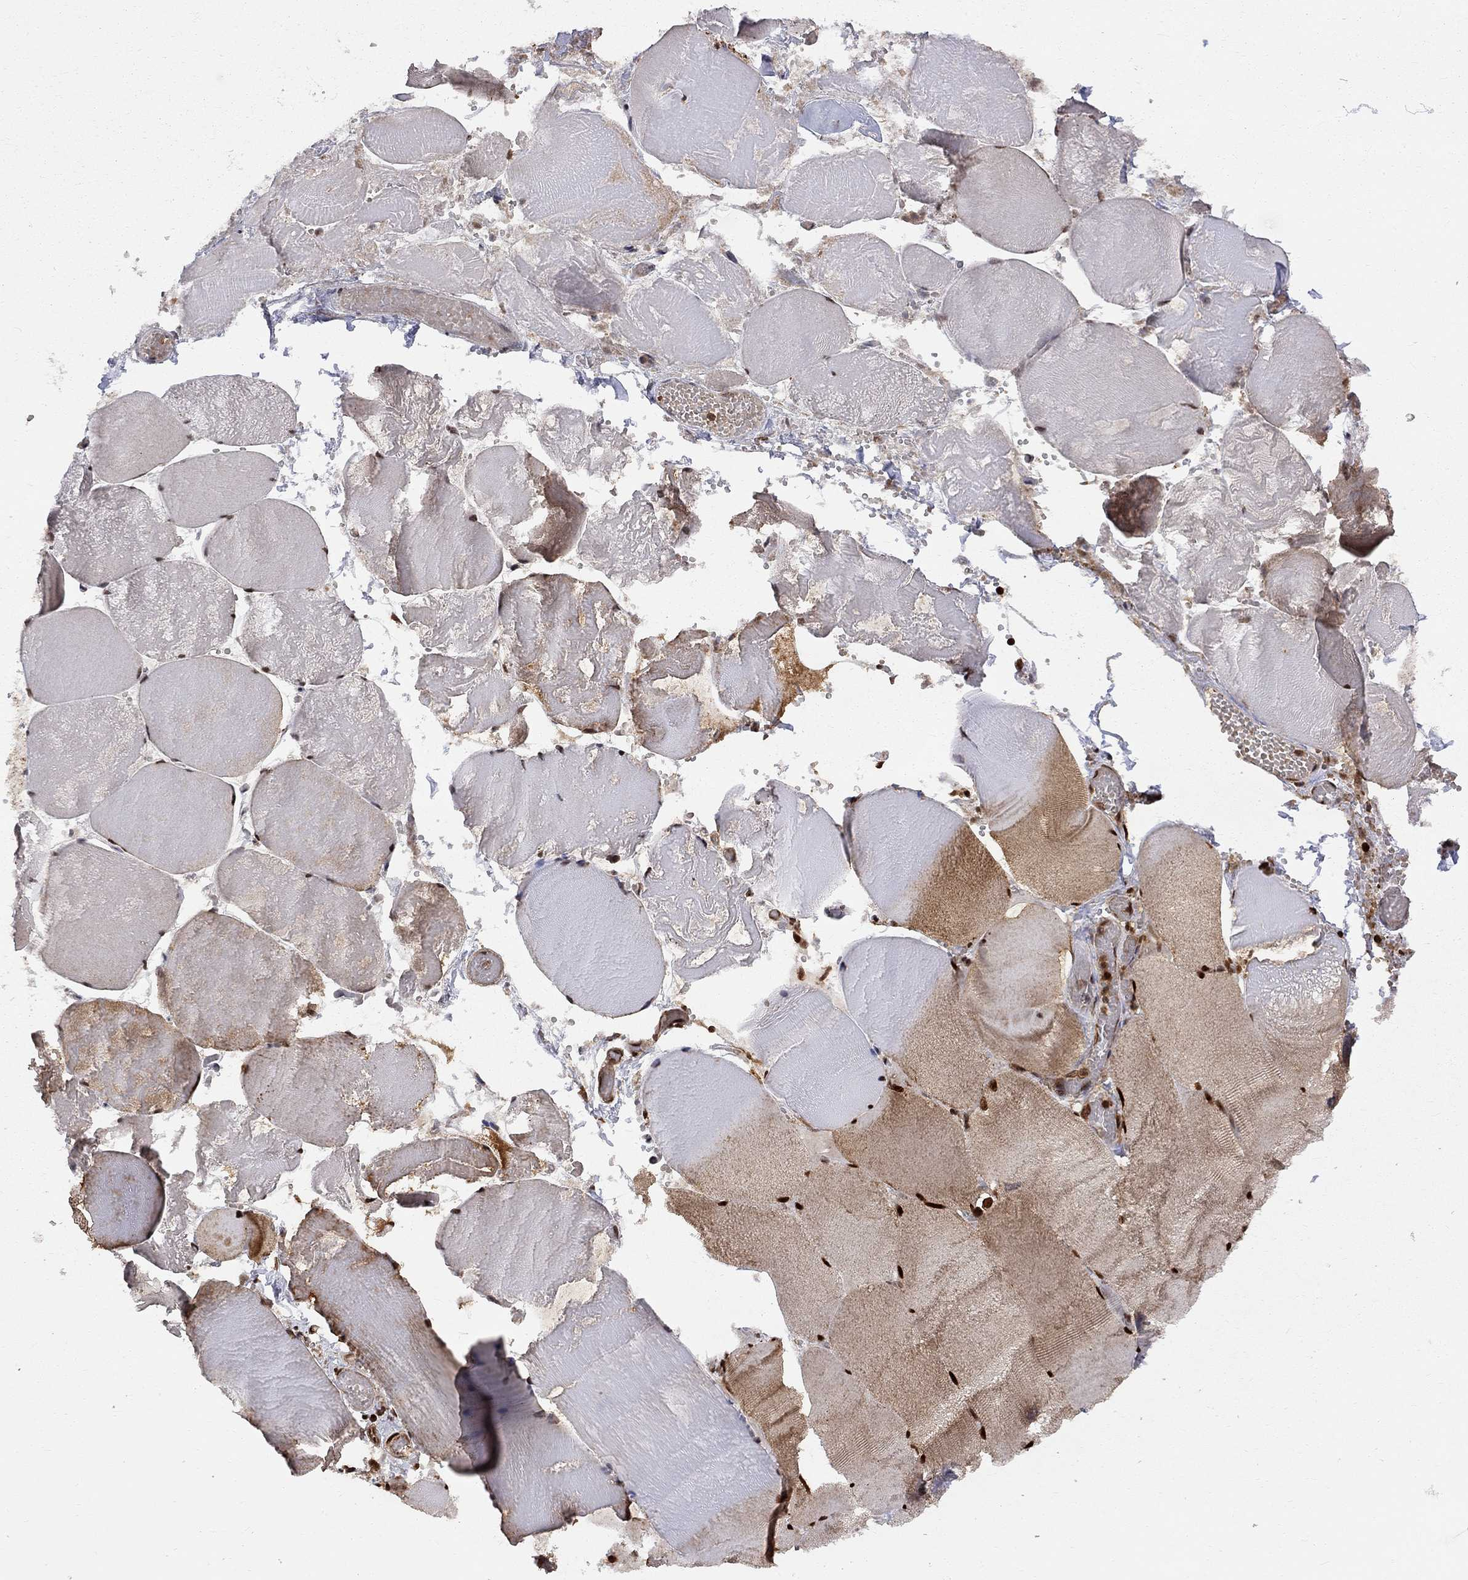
{"staining": {"intensity": "strong", "quantity": "25%-75%", "location": "cytoplasmic/membranous,nuclear"}, "tissue": "skeletal muscle", "cell_type": "Myocytes", "image_type": "normal", "snomed": [{"axis": "morphology", "description": "Normal tissue, NOS"}, {"axis": "morphology", "description": "Malignant melanoma, Metastatic site"}, {"axis": "topography", "description": "Skeletal muscle"}], "caption": "Immunohistochemical staining of benign skeletal muscle demonstrates strong cytoplasmic/membranous,nuclear protein expression in about 25%-75% of myocytes. The staining was performed using DAB to visualize the protein expression in brown, while the nuclei were stained in blue with hematoxylin (Magnification: 20x).", "gene": "ELOB", "patient": {"sex": "male", "age": 50}}